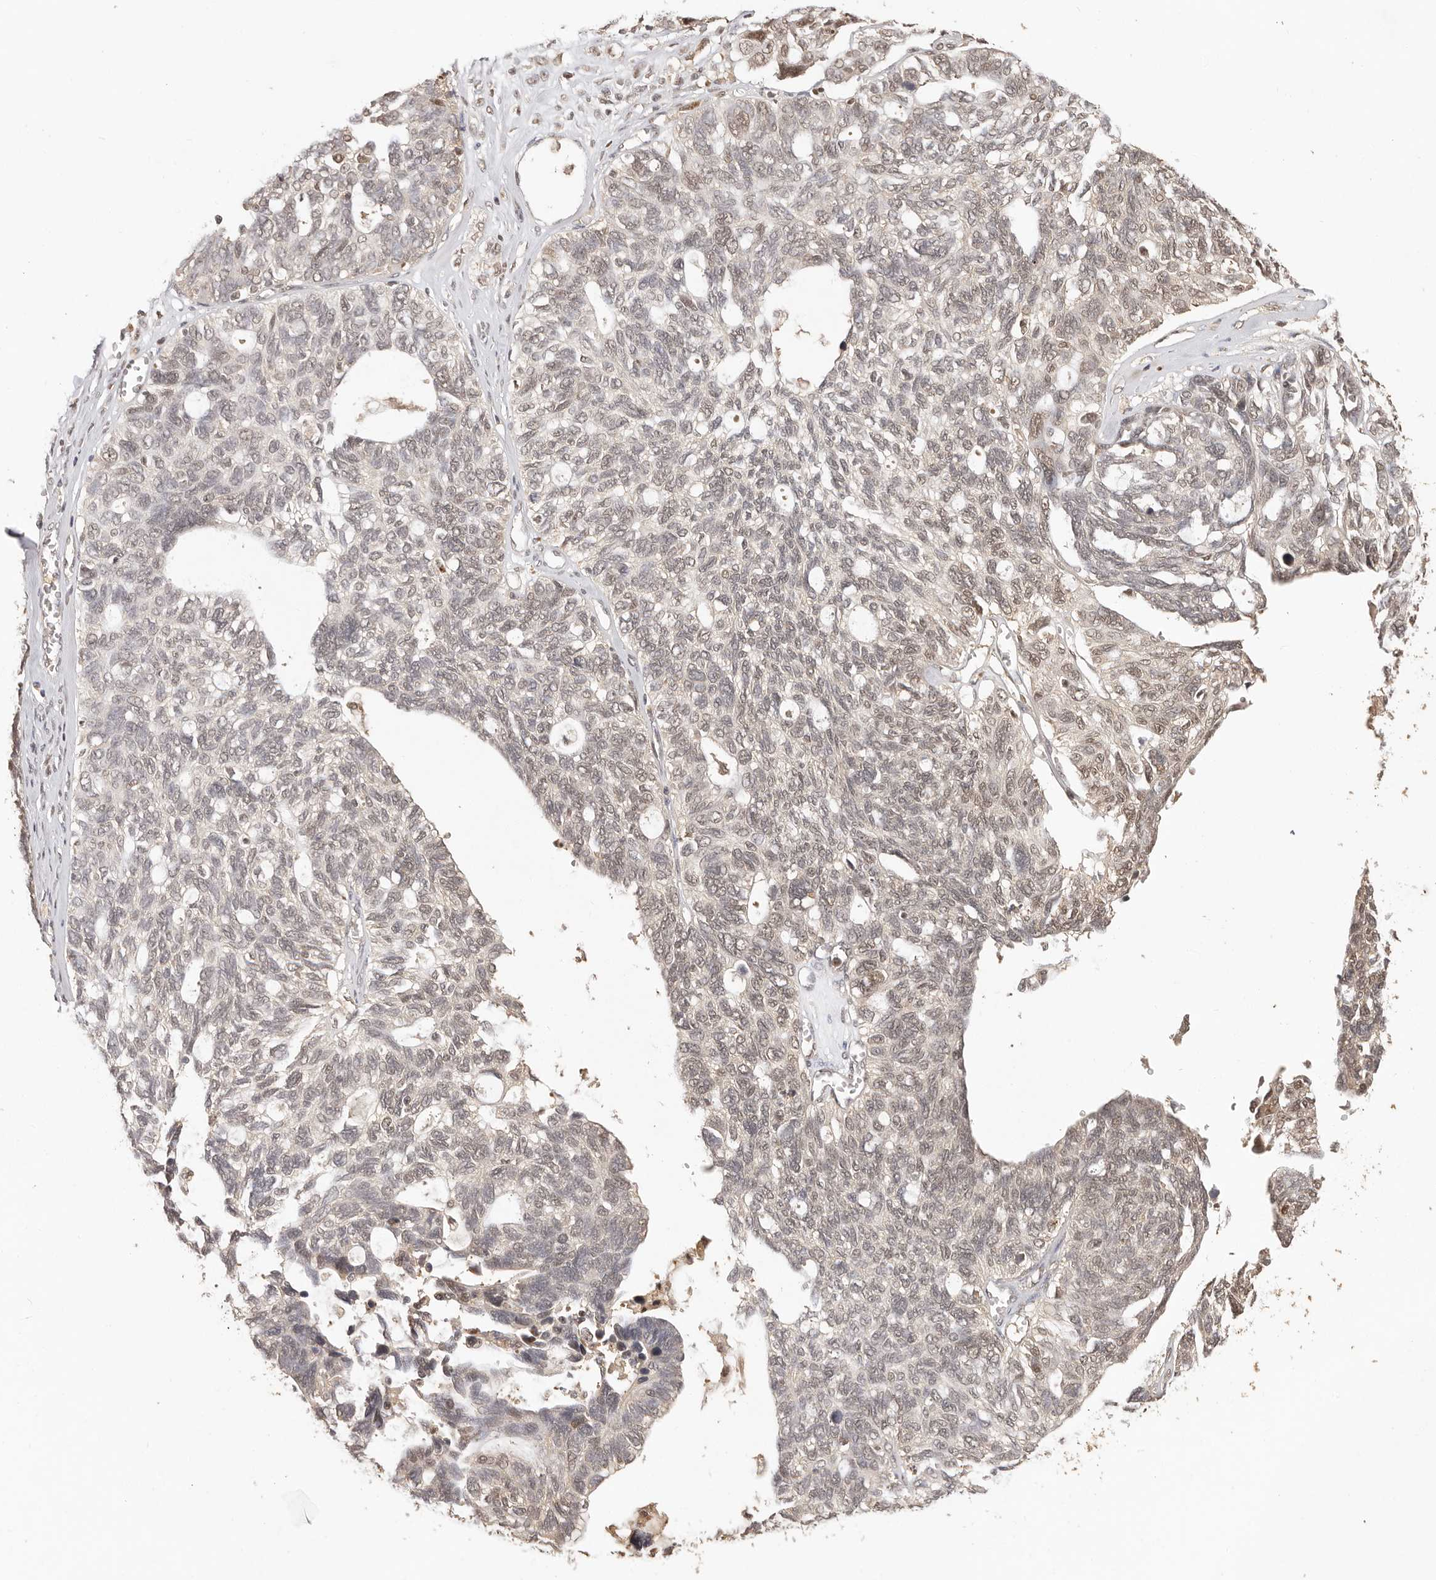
{"staining": {"intensity": "weak", "quantity": "25%-75%", "location": "nuclear"}, "tissue": "ovarian cancer", "cell_type": "Tumor cells", "image_type": "cancer", "snomed": [{"axis": "morphology", "description": "Cystadenocarcinoma, serous, NOS"}, {"axis": "topography", "description": "Ovary"}], "caption": "Protein expression analysis of ovarian cancer demonstrates weak nuclear positivity in about 25%-75% of tumor cells.", "gene": "PSMA5", "patient": {"sex": "female", "age": 79}}